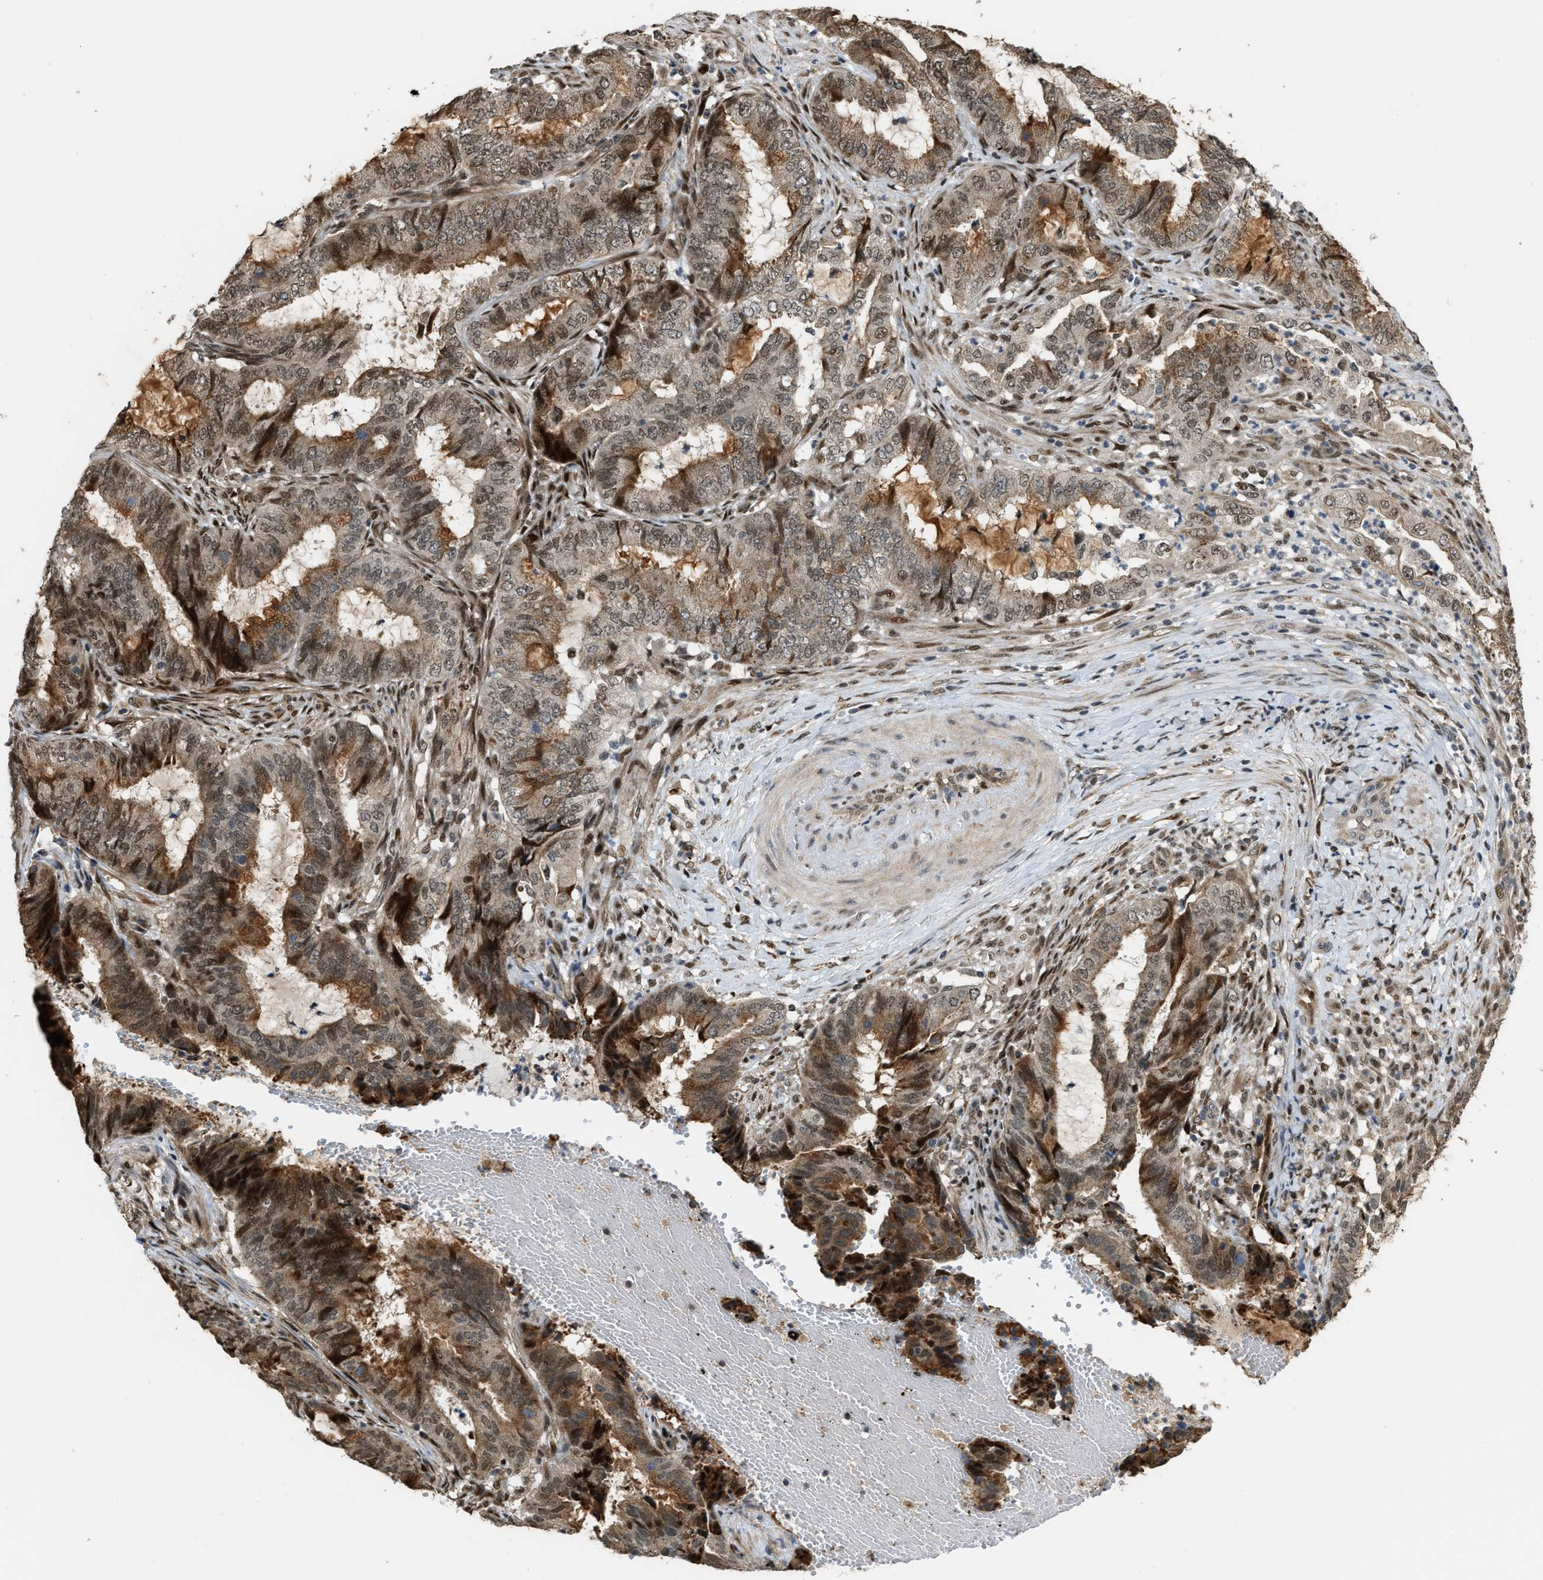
{"staining": {"intensity": "moderate", "quantity": ">75%", "location": "cytoplasmic/membranous,nuclear"}, "tissue": "endometrial cancer", "cell_type": "Tumor cells", "image_type": "cancer", "snomed": [{"axis": "morphology", "description": "Adenocarcinoma, NOS"}, {"axis": "topography", "description": "Endometrium"}], "caption": "Moderate cytoplasmic/membranous and nuclear protein positivity is seen in about >75% of tumor cells in endometrial cancer.", "gene": "SERTAD2", "patient": {"sex": "female", "age": 51}}